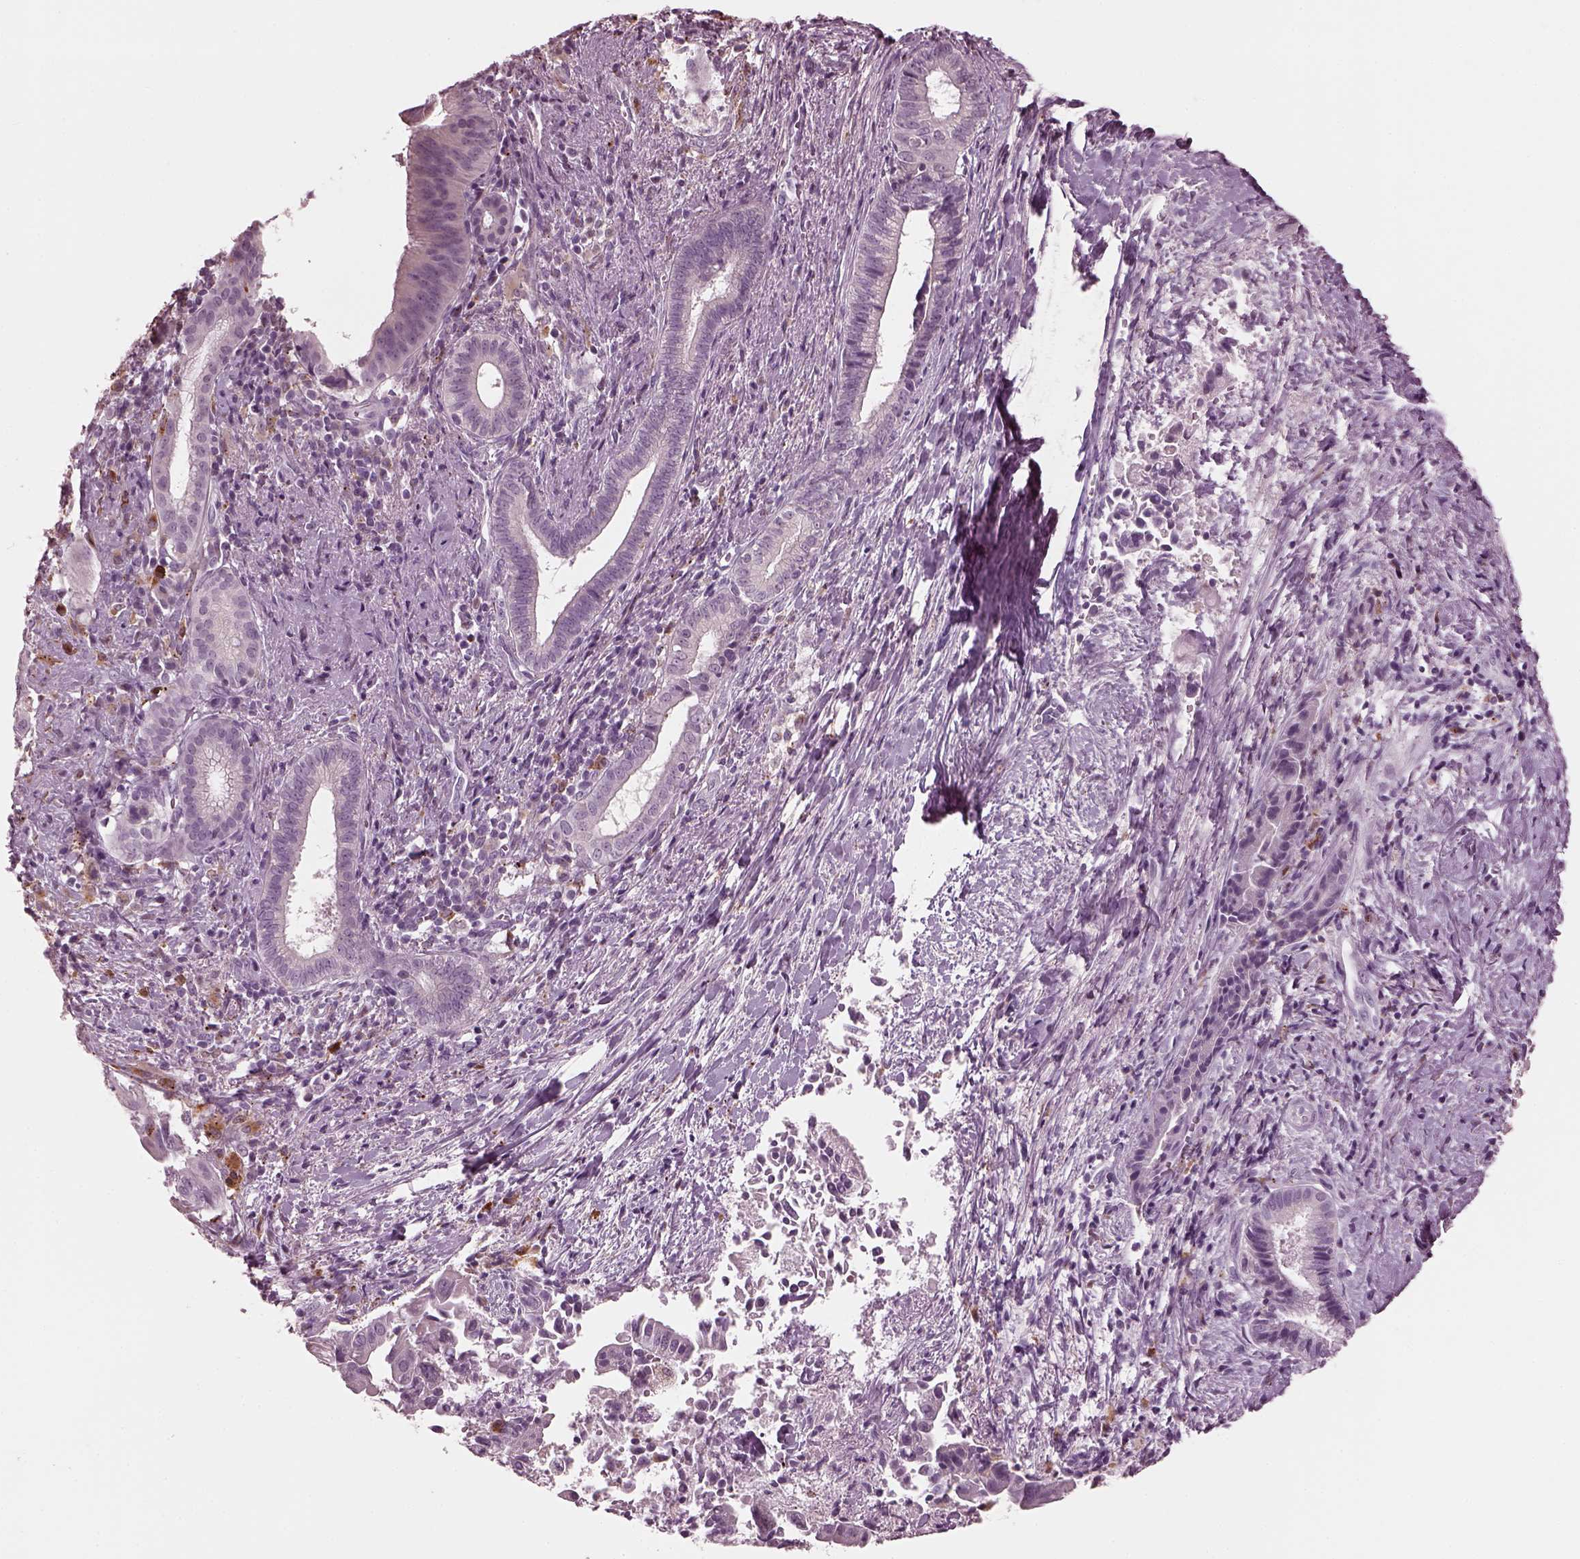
{"staining": {"intensity": "negative", "quantity": "none", "location": "none"}, "tissue": "pancreatic cancer", "cell_type": "Tumor cells", "image_type": "cancer", "snomed": [{"axis": "morphology", "description": "Adenocarcinoma, NOS"}, {"axis": "topography", "description": "Pancreas"}], "caption": "High power microscopy micrograph of an IHC micrograph of pancreatic cancer (adenocarcinoma), revealing no significant expression in tumor cells.", "gene": "SLAMF8", "patient": {"sex": "male", "age": 61}}